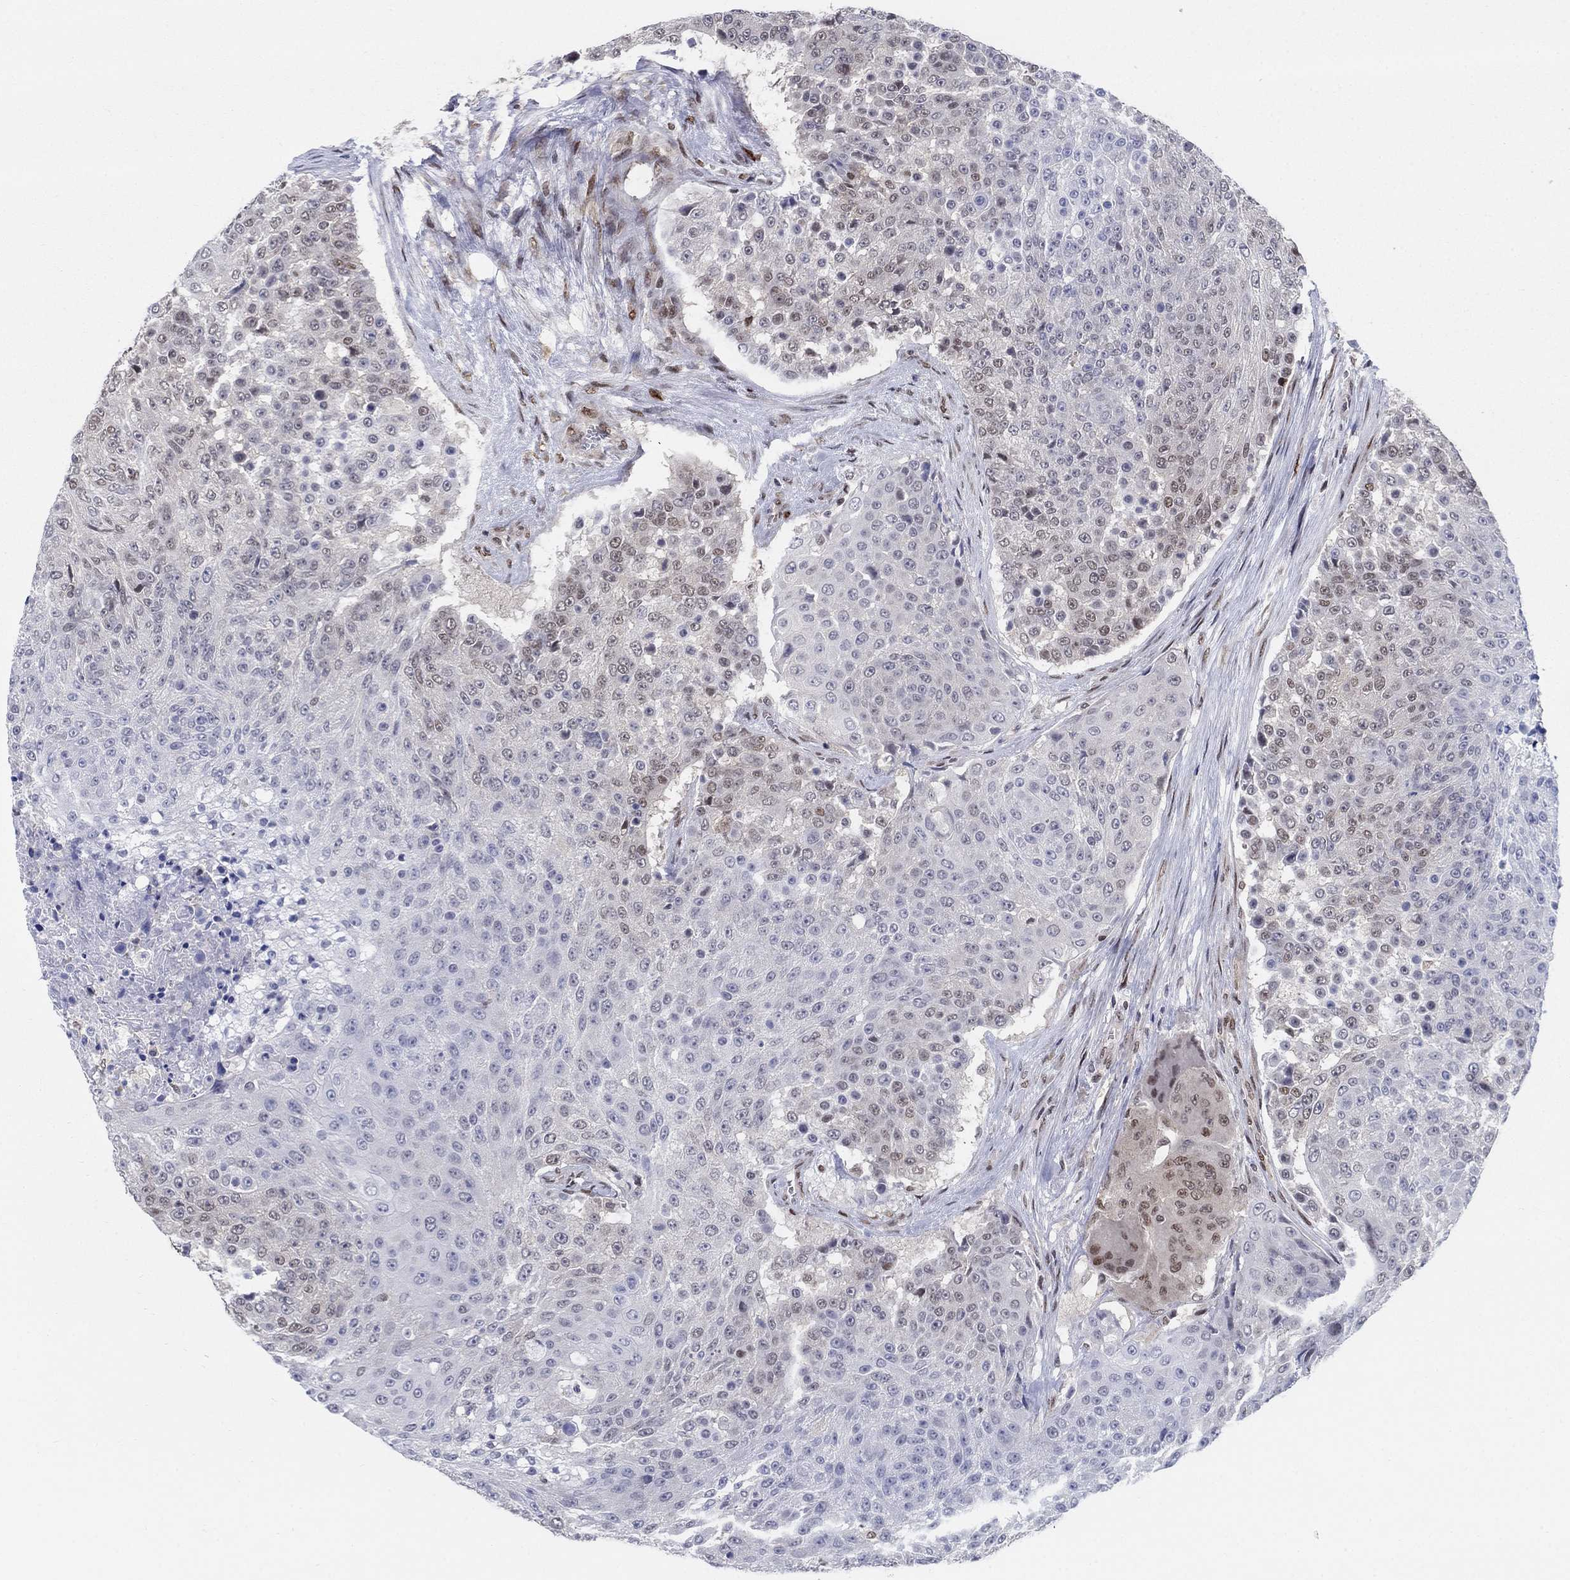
{"staining": {"intensity": "weak", "quantity": "25%-75%", "location": "nuclear"}, "tissue": "urothelial cancer", "cell_type": "Tumor cells", "image_type": "cancer", "snomed": [{"axis": "morphology", "description": "Urothelial carcinoma, High grade"}, {"axis": "topography", "description": "Urinary bladder"}], "caption": "About 25%-75% of tumor cells in human urothelial cancer reveal weak nuclear protein staining as visualized by brown immunohistochemical staining.", "gene": "CENPE", "patient": {"sex": "female", "age": 63}}